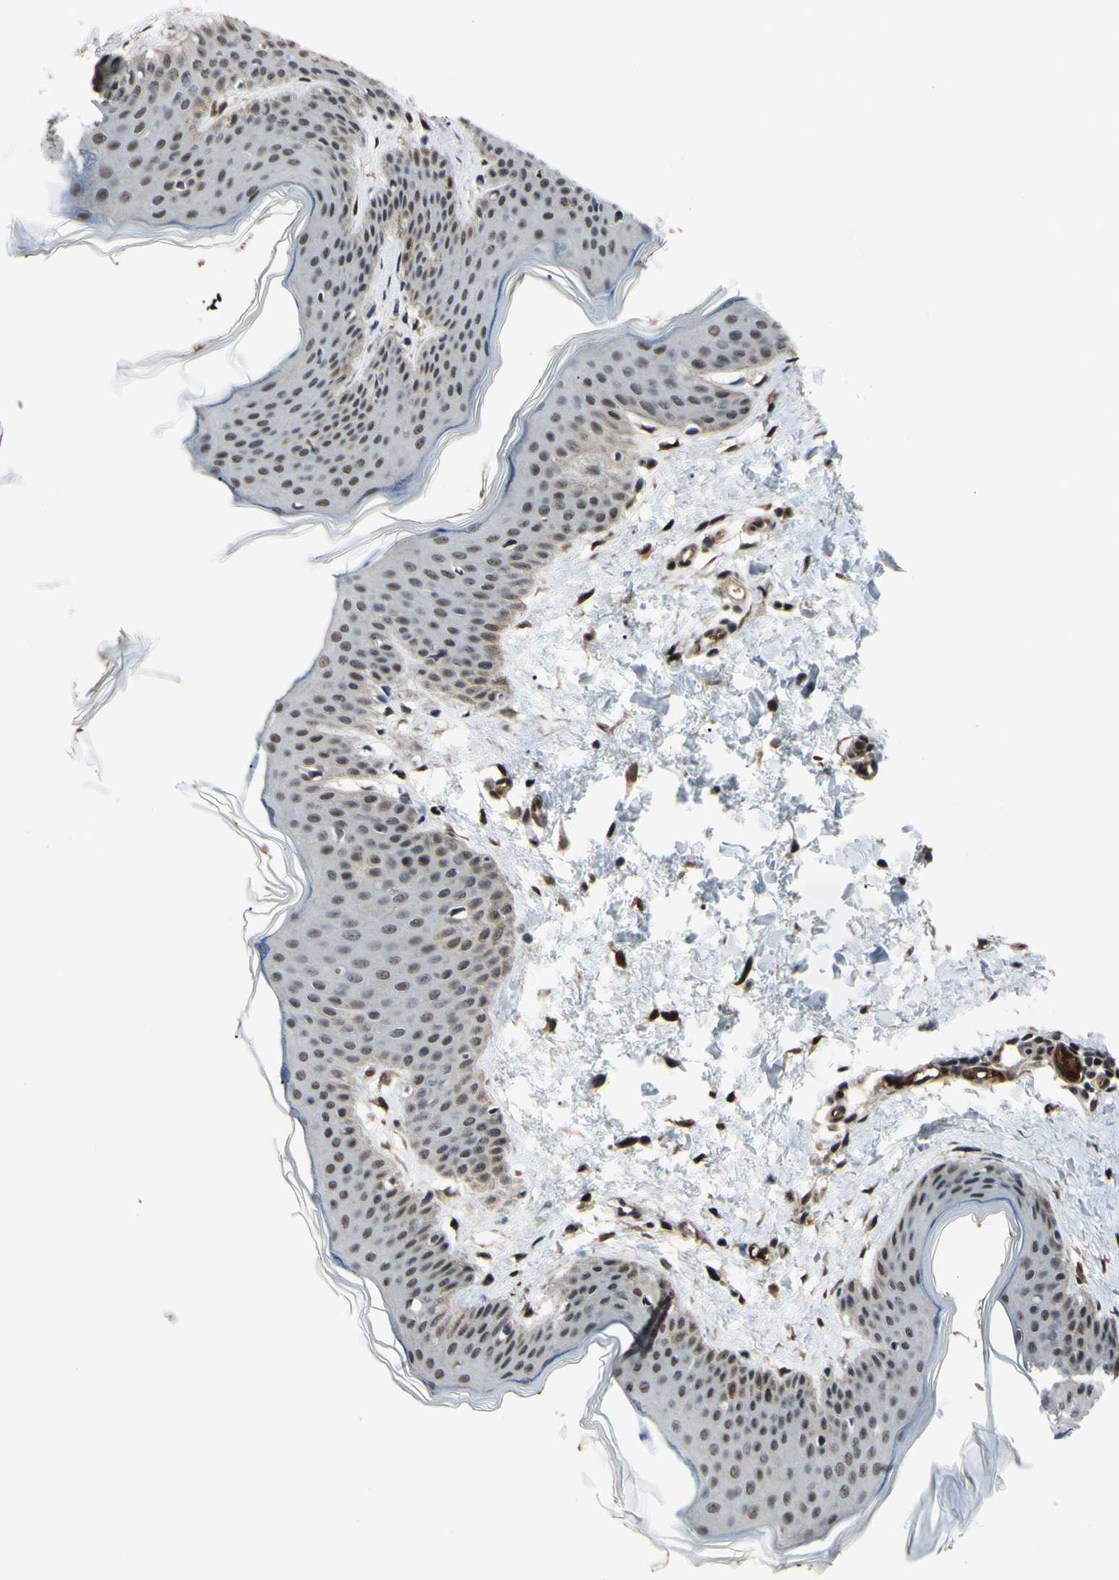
{"staining": {"intensity": "strong", "quantity": ">75%", "location": "nuclear"}, "tissue": "skin", "cell_type": "Fibroblasts", "image_type": "normal", "snomed": [{"axis": "morphology", "description": "Normal tissue, NOS"}, {"axis": "topography", "description": "Skin"}], "caption": "The micrograph reveals staining of unremarkable skin, revealing strong nuclear protein positivity (brown color) within fibroblasts.", "gene": "THAP12", "patient": {"sex": "female", "age": 17}}